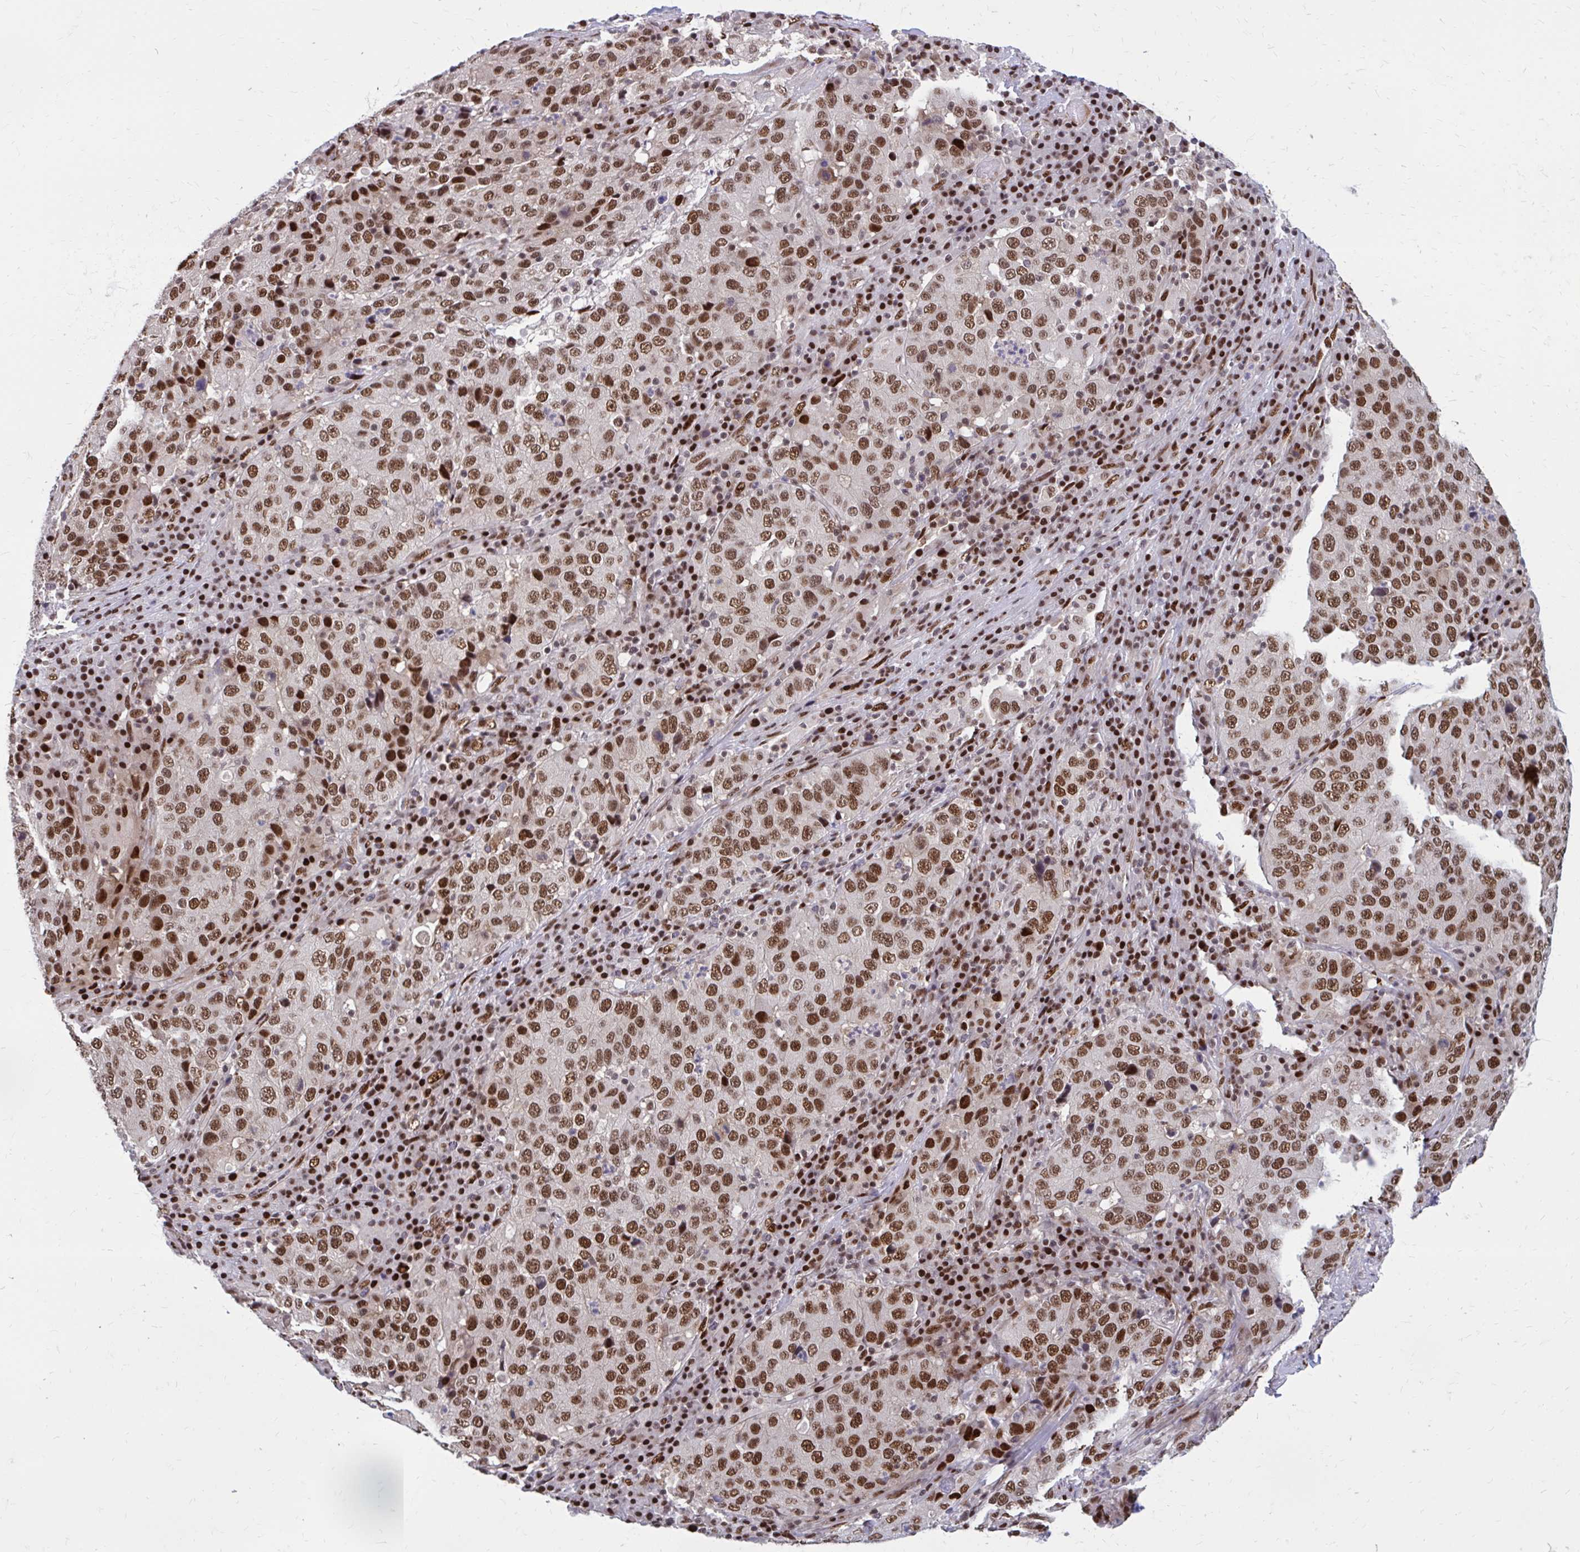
{"staining": {"intensity": "moderate", "quantity": ">75%", "location": "nuclear"}, "tissue": "stomach cancer", "cell_type": "Tumor cells", "image_type": "cancer", "snomed": [{"axis": "morphology", "description": "Adenocarcinoma, NOS"}, {"axis": "topography", "description": "Stomach"}], "caption": "Tumor cells demonstrate medium levels of moderate nuclear staining in about >75% of cells in human stomach cancer. Using DAB (brown) and hematoxylin (blue) stains, captured at high magnification using brightfield microscopy.", "gene": "PSME4", "patient": {"sex": "male", "age": 71}}